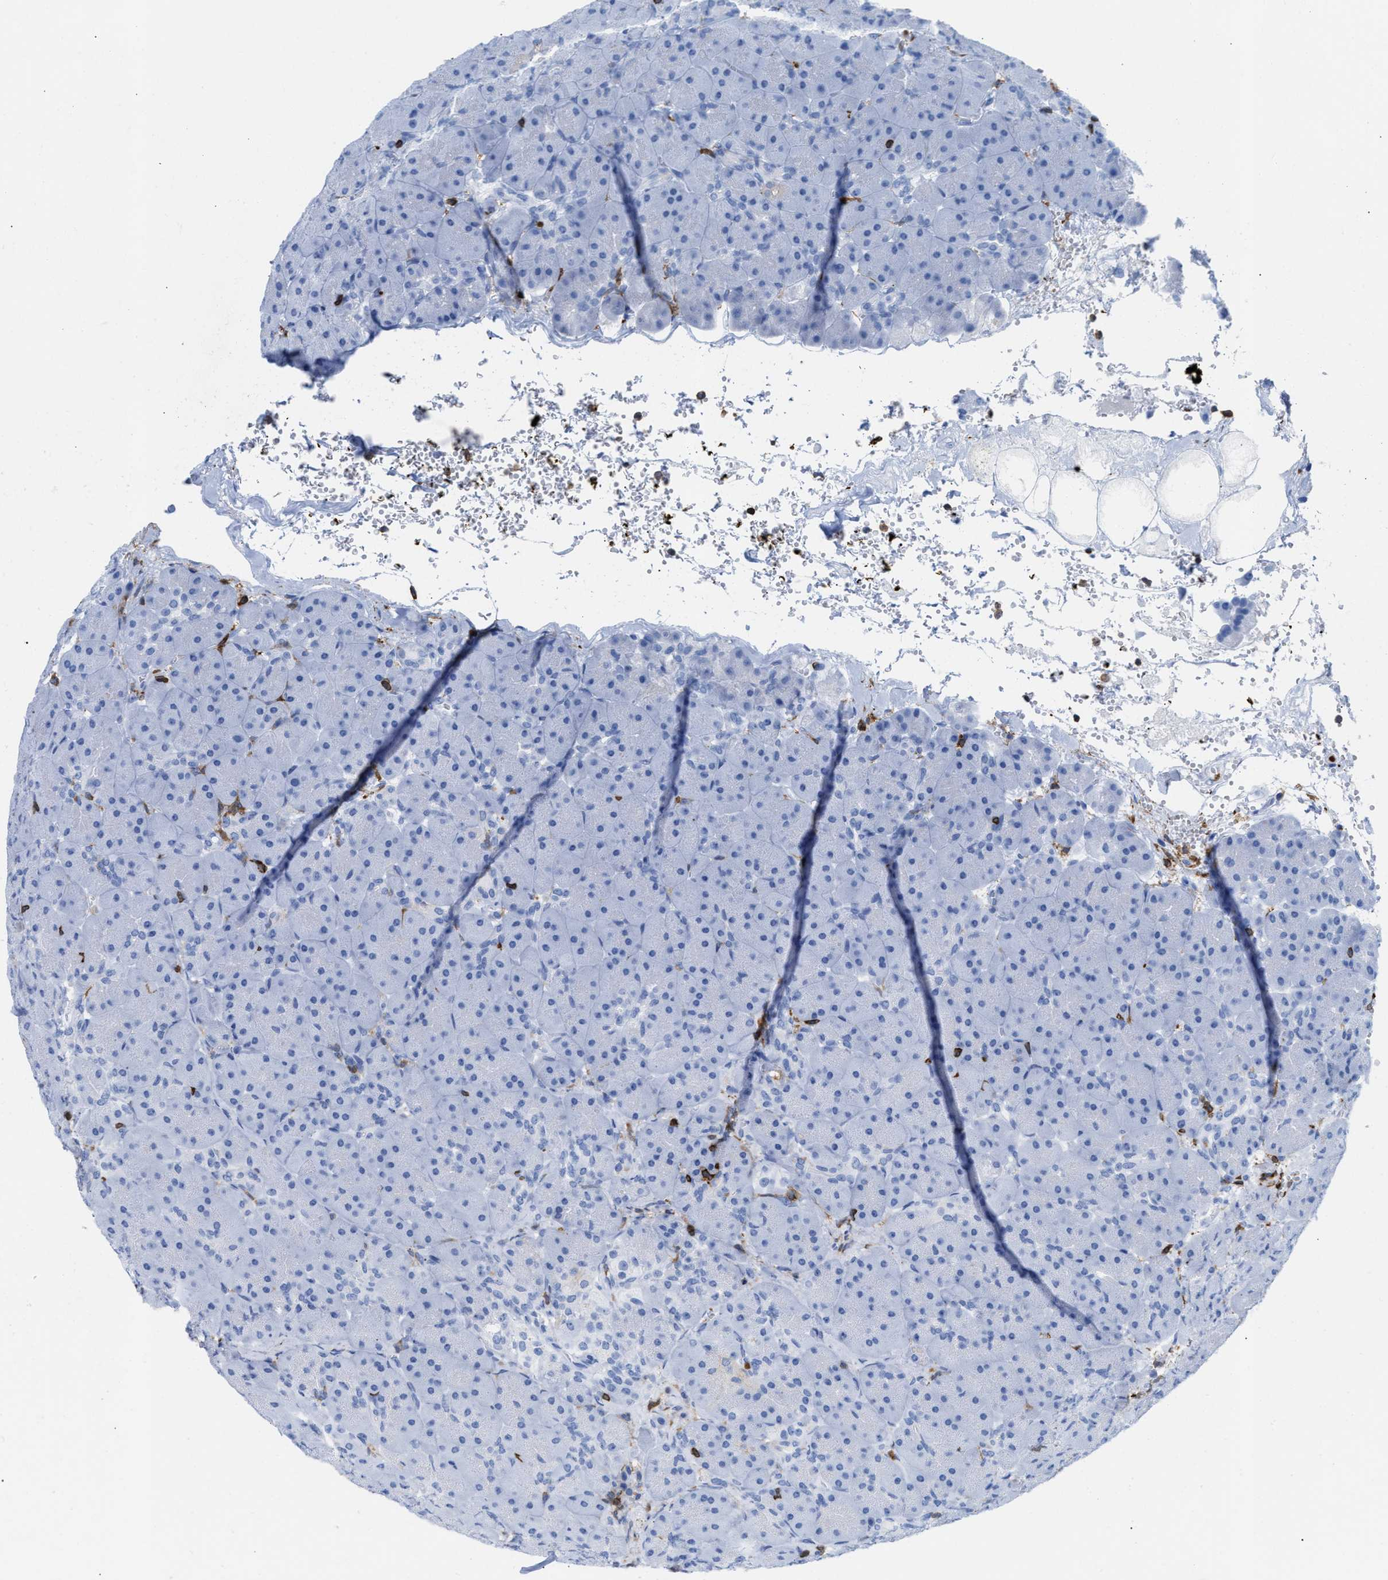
{"staining": {"intensity": "negative", "quantity": "none", "location": "none"}, "tissue": "pancreas", "cell_type": "Exocrine glandular cells", "image_type": "normal", "snomed": [{"axis": "morphology", "description": "Normal tissue, NOS"}, {"axis": "topography", "description": "Pancreas"}], "caption": "Protein analysis of normal pancreas reveals no significant positivity in exocrine glandular cells.", "gene": "LCP1", "patient": {"sex": "male", "age": 66}}